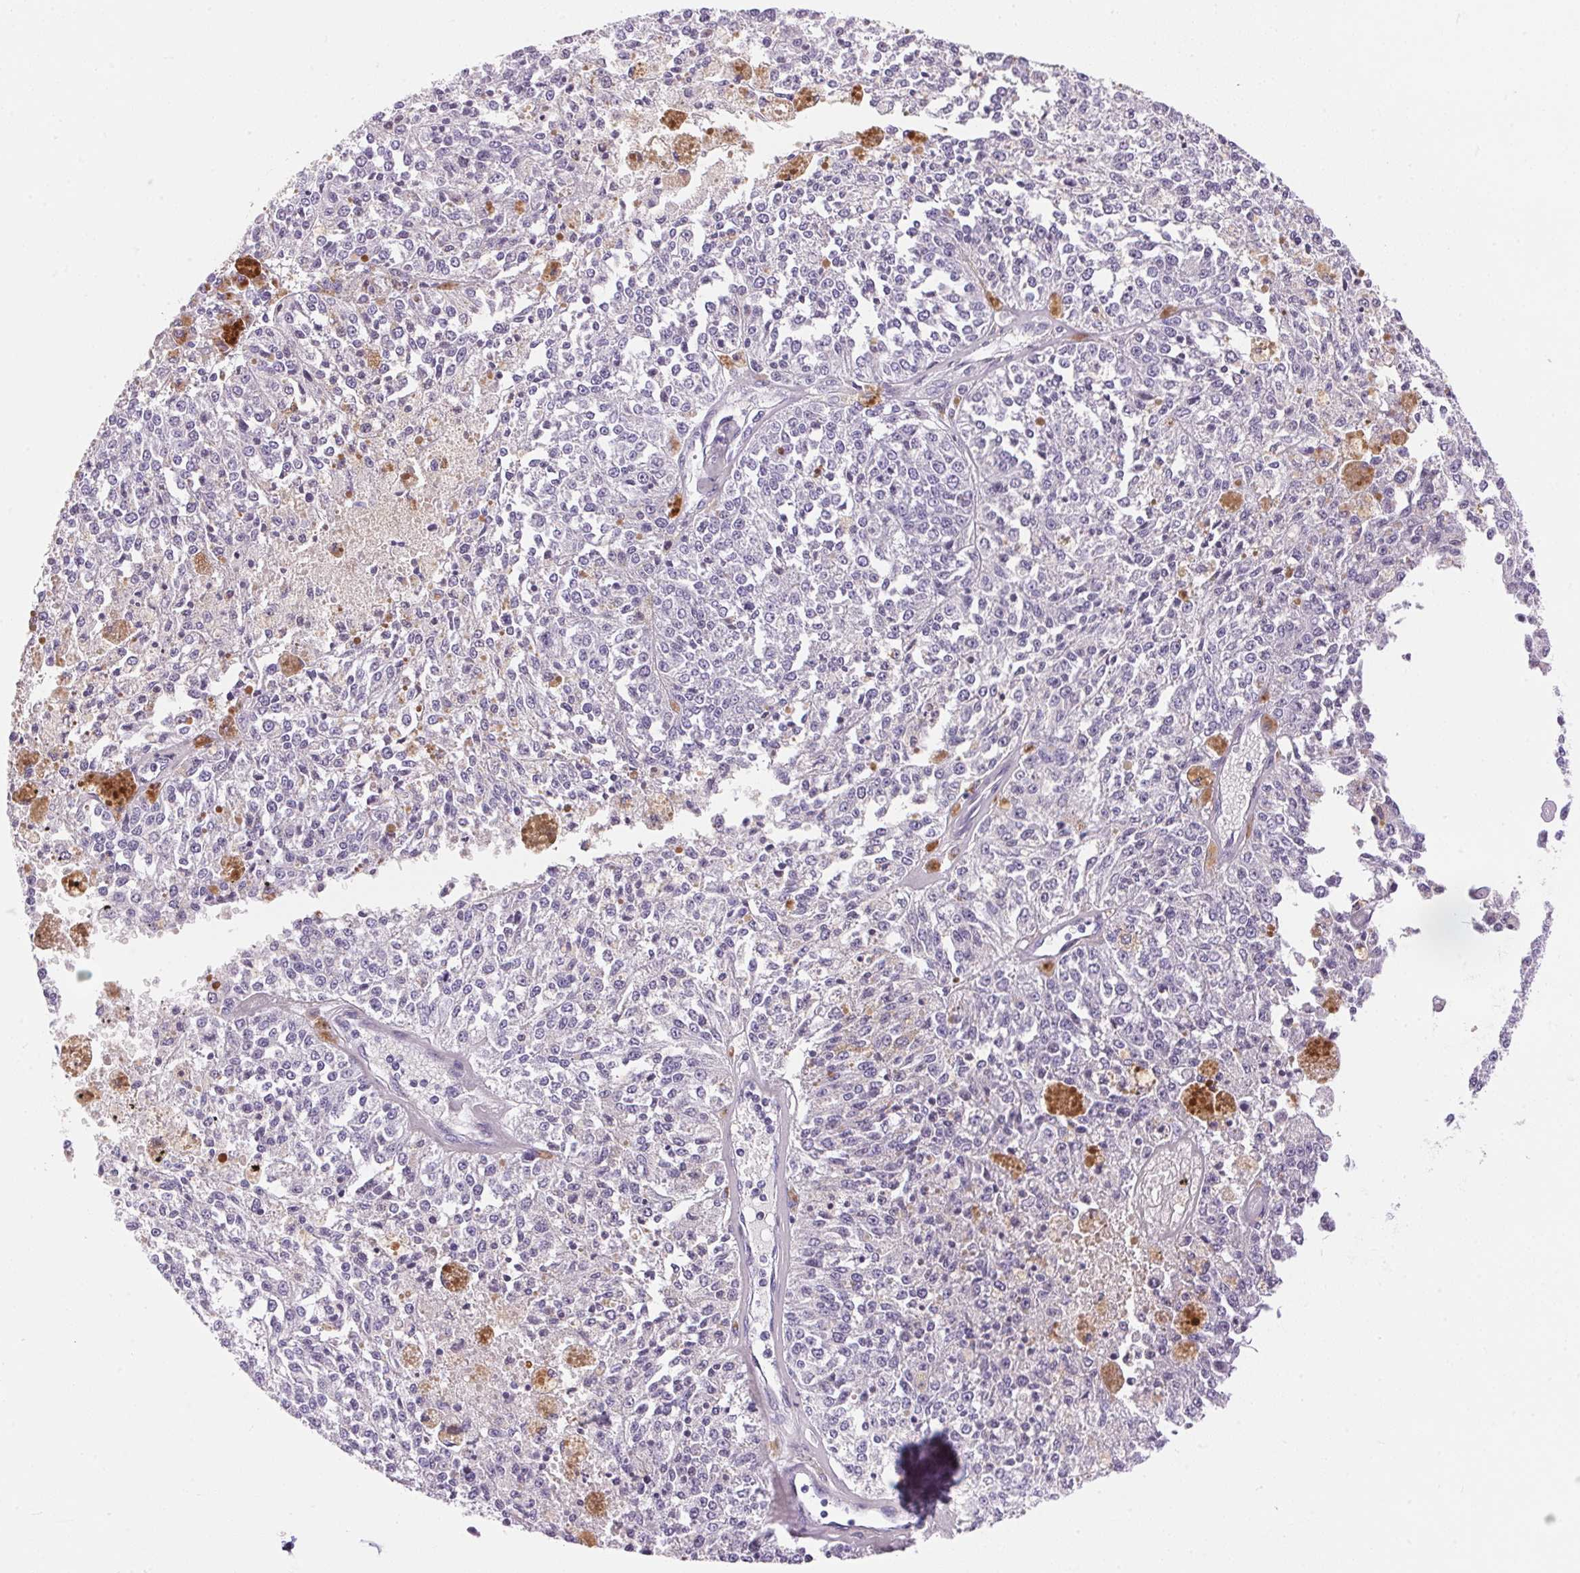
{"staining": {"intensity": "negative", "quantity": "none", "location": "none"}, "tissue": "melanoma", "cell_type": "Tumor cells", "image_type": "cancer", "snomed": [{"axis": "morphology", "description": "Malignant melanoma, Metastatic site"}, {"axis": "topography", "description": "Lymph node"}], "caption": "The IHC image has no significant expression in tumor cells of malignant melanoma (metastatic site) tissue.", "gene": "PNLIPRP3", "patient": {"sex": "female", "age": 64}}